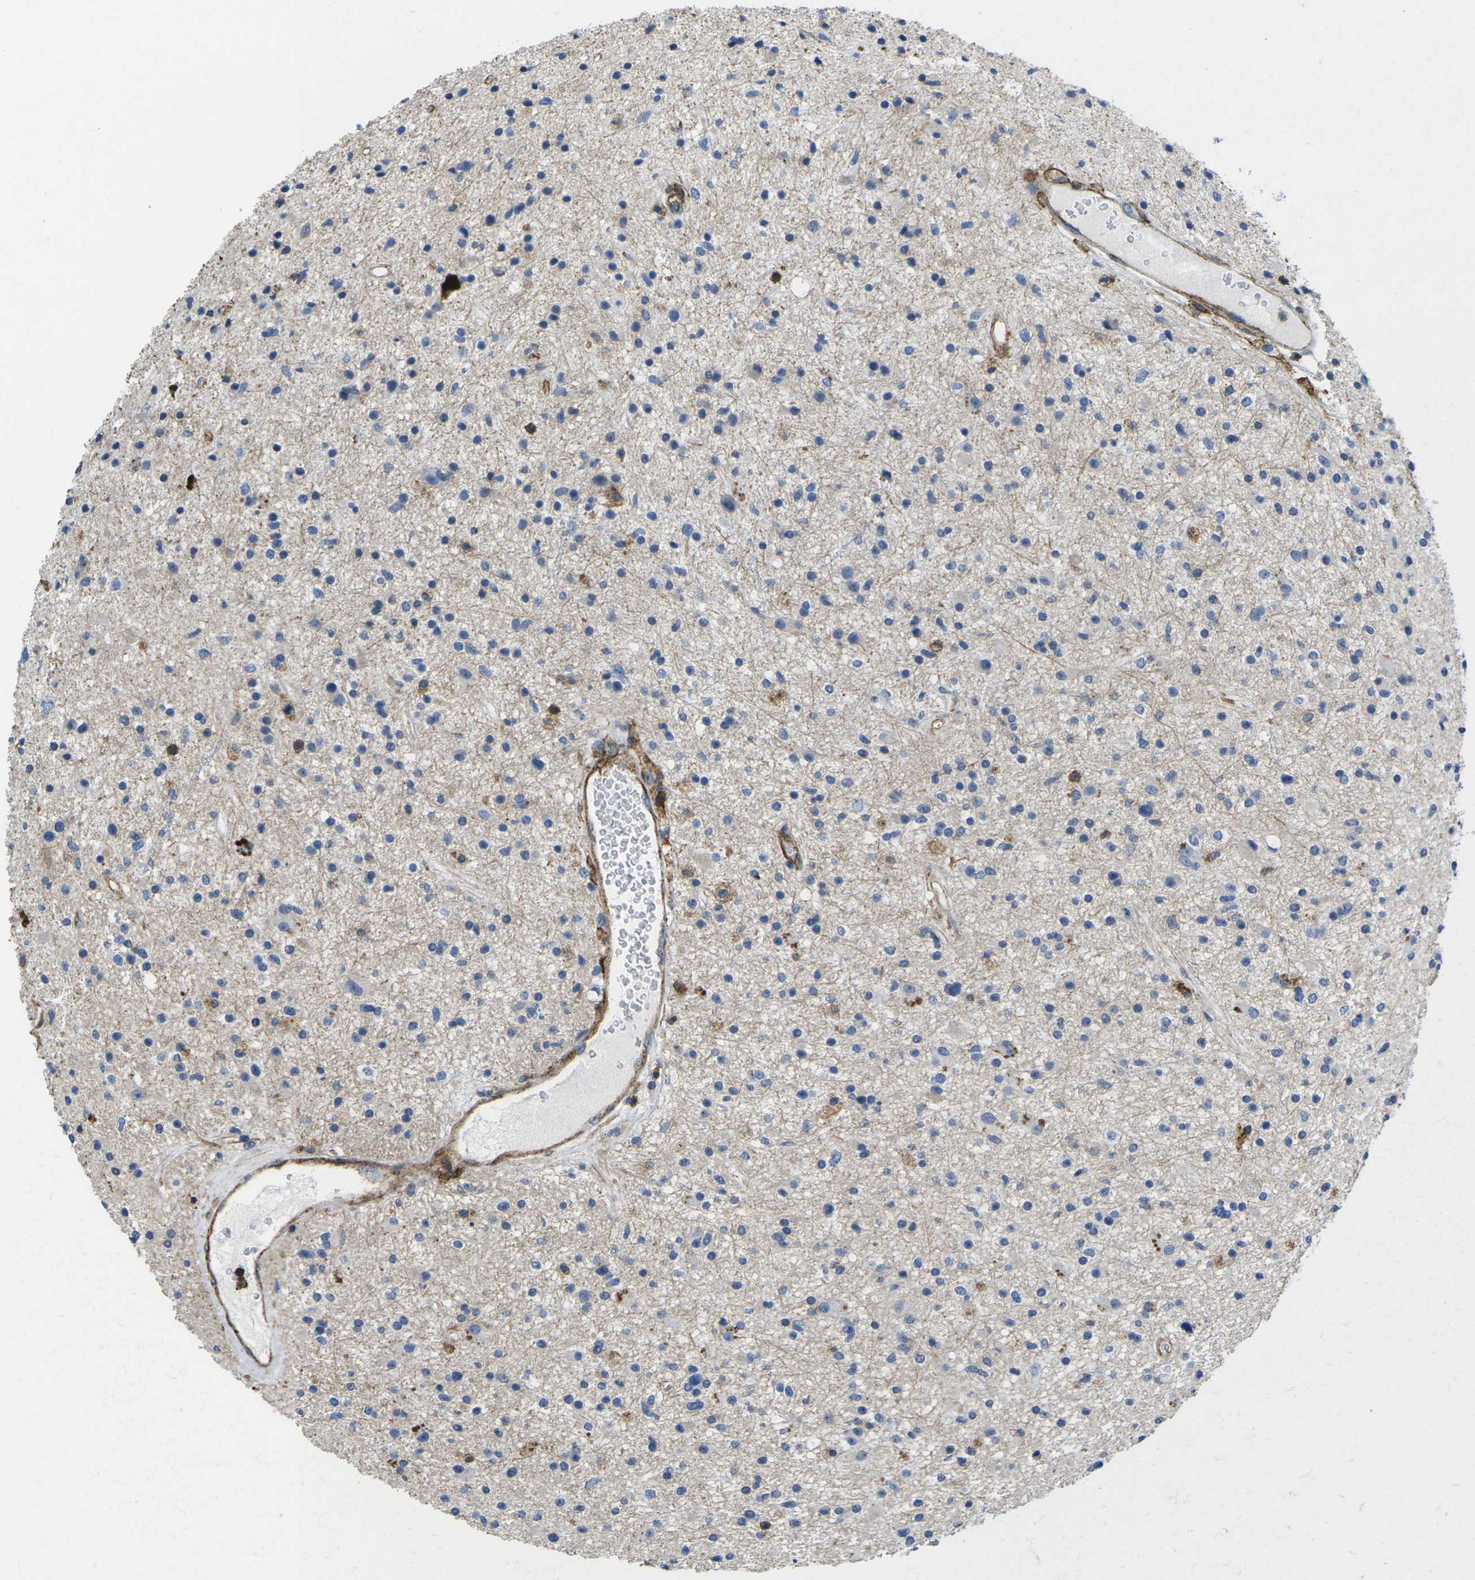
{"staining": {"intensity": "moderate", "quantity": "<25%", "location": "cytoplasmic/membranous"}, "tissue": "glioma", "cell_type": "Tumor cells", "image_type": "cancer", "snomed": [{"axis": "morphology", "description": "Glioma, malignant, High grade"}, {"axis": "topography", "description": "Brain"}], "caption": "Human glioma stained for a protein (brown) exhibits moderate cytoplasmic/membranous positive staining in approximately <25% of tumor cells.", "gene": "IQGAP1", "patient": {"sex": "male", "age": 33}}